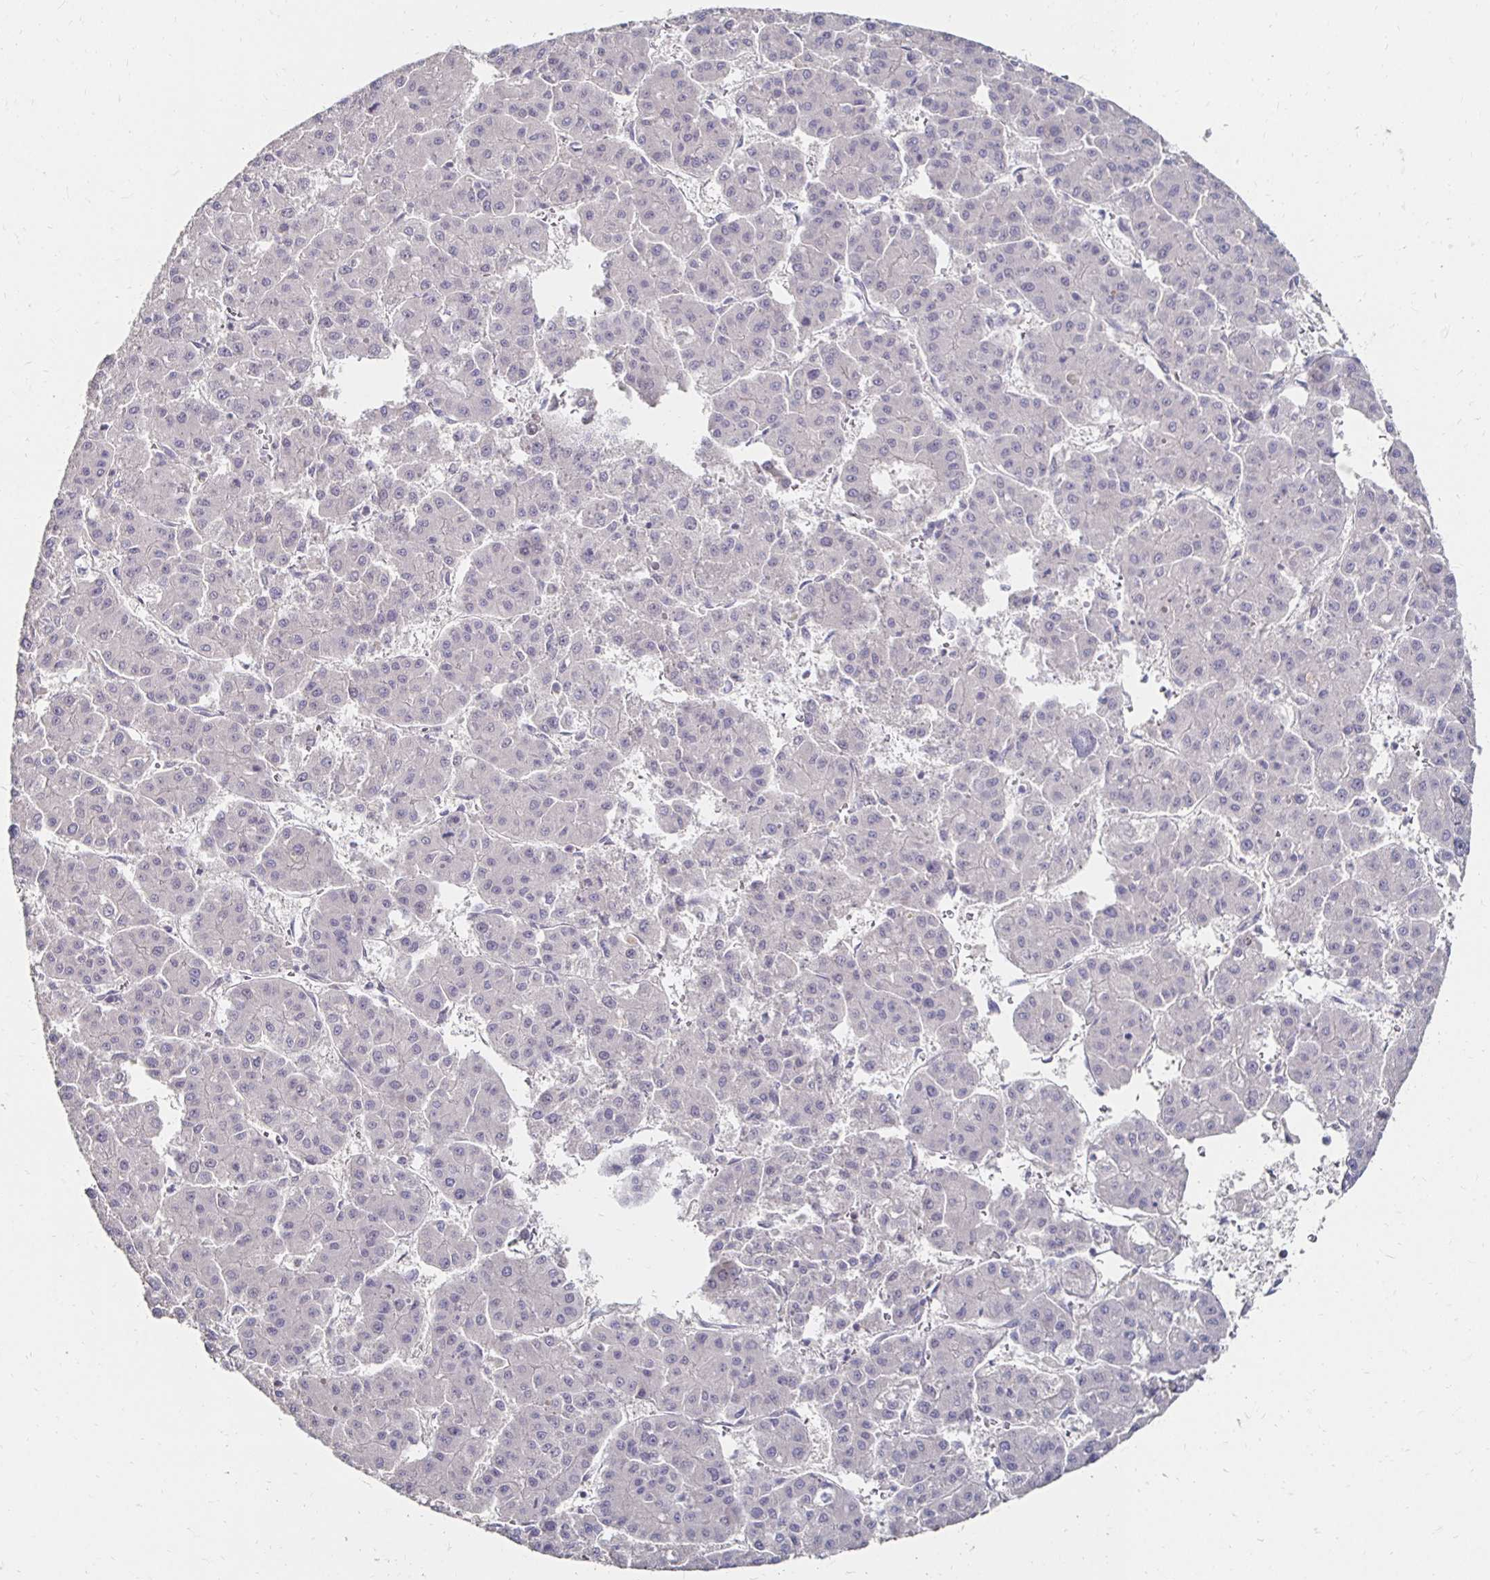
{"staining": {"intensity": "negative", "quantity": "none", "location": "none"}, "tissue": "liver cancer", "cell_type": "Tumor cells", "image_type": "cancer", "snomed": [{"axis": "morphology", "description": "Carcinoma, Hepatocellular, NOS"}, {"axis": "topography", "description": "Liver"}], "caption": "Immunohistochemistry (IHC) image of neoplastic tissue: human liver cancer stained with DAB shows no significant protein positivity in tumor cells.", "gene": "ZNF727", "patient": {"sex": "male", "age": 73}}